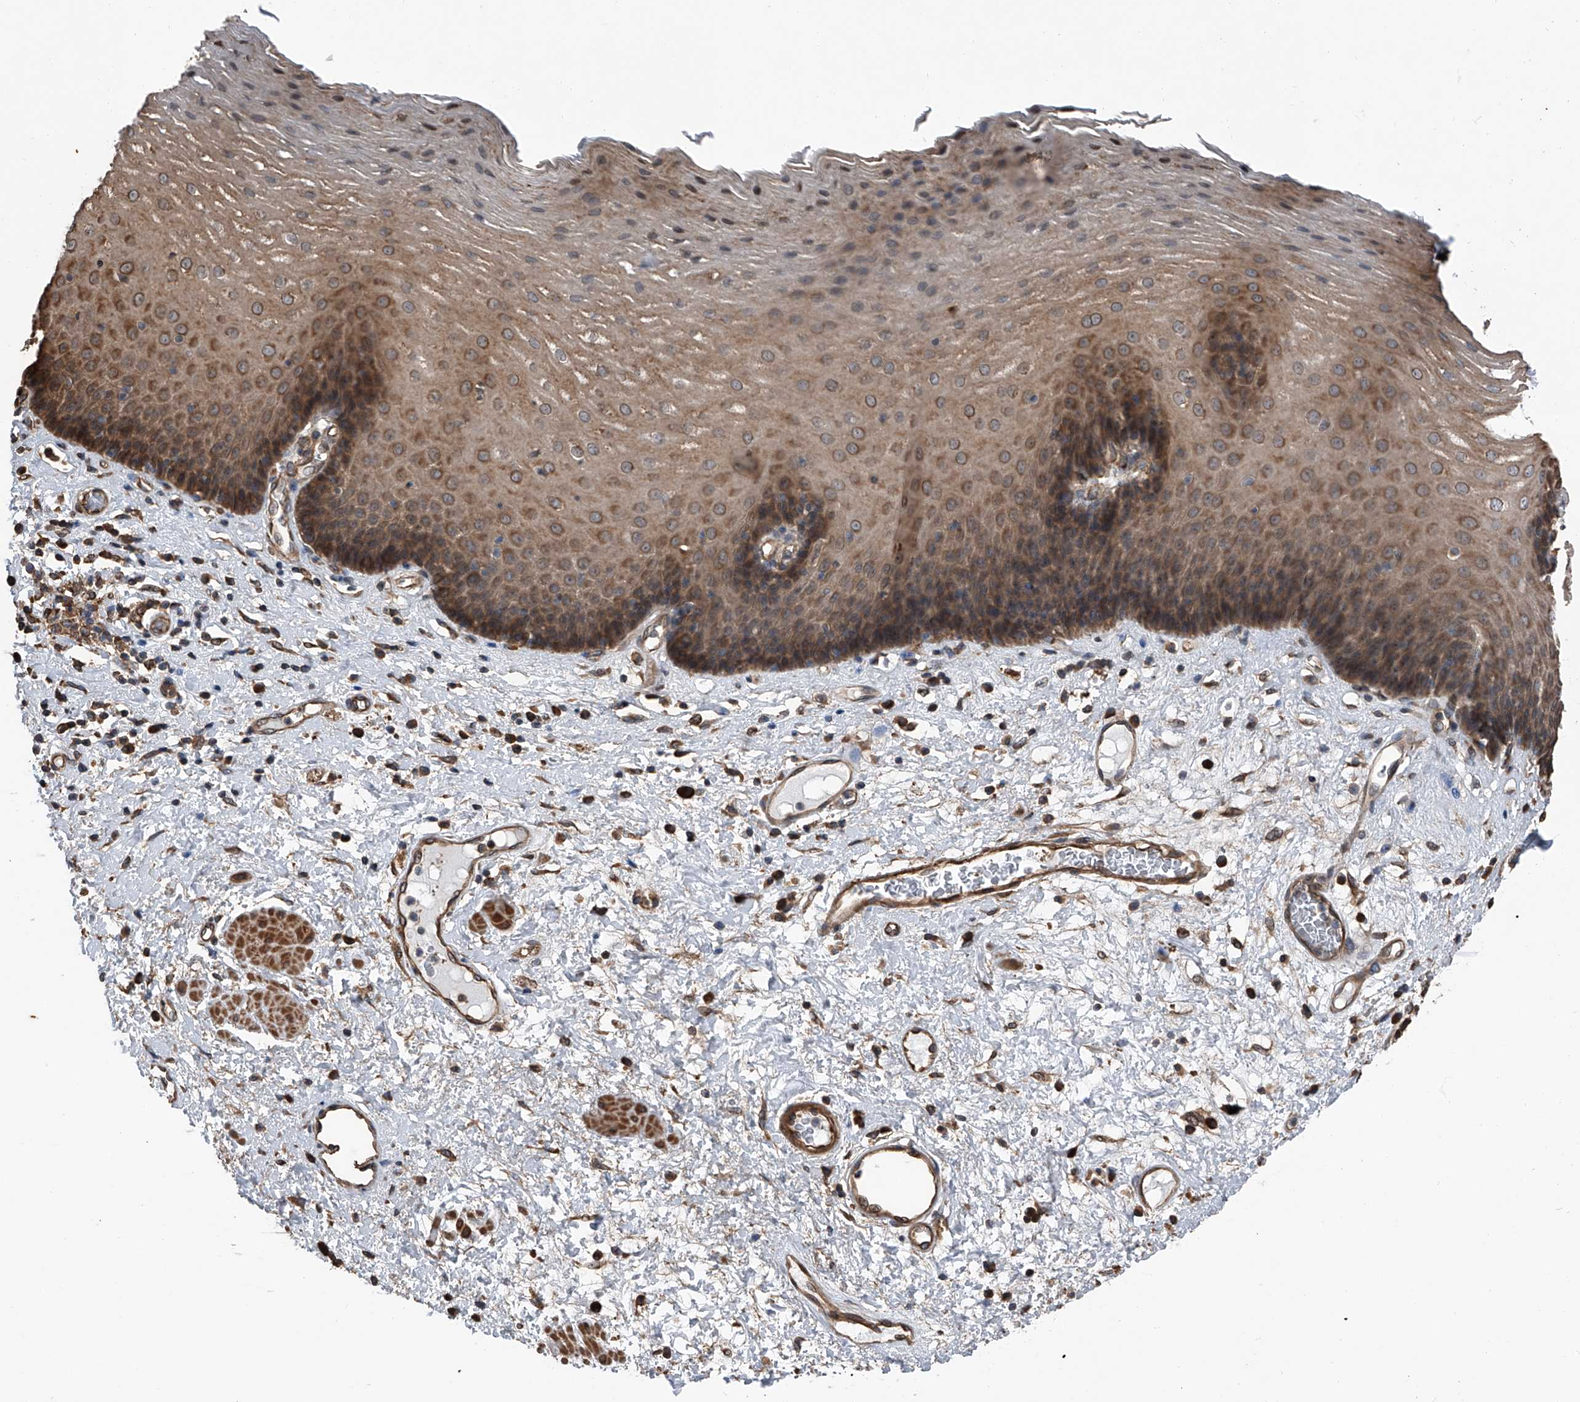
{"staining": {"intensity": "strong", "quantity": "25%-75%", "location": "cytoplasmic/membranous,nuclear"}, "tissue": "esophagus", "cell_type": "Squamous epithelial cells", "image_type": "normal", "snomed": [{"axis": "morphology", "description": "Normal tissue, NOS"}, {"axis": "morphology", "description": "Adenocarcinoma, NOS"}, {"axis": "topography", "description": "Esophagus"}], "caption": "IHC (DAB (3,3'-diaminobenzidine)) staining of normal esophagus exhibits strong cytoplasmic/membranous,nuclear protein staining in approximately 25%-75% of squamous epithelial cells. (brown staining indicates protein expression, while blue staining denotes nuclei).", "gene": "KCNJ2", "patient": {"sex": "male", "age": 62}}